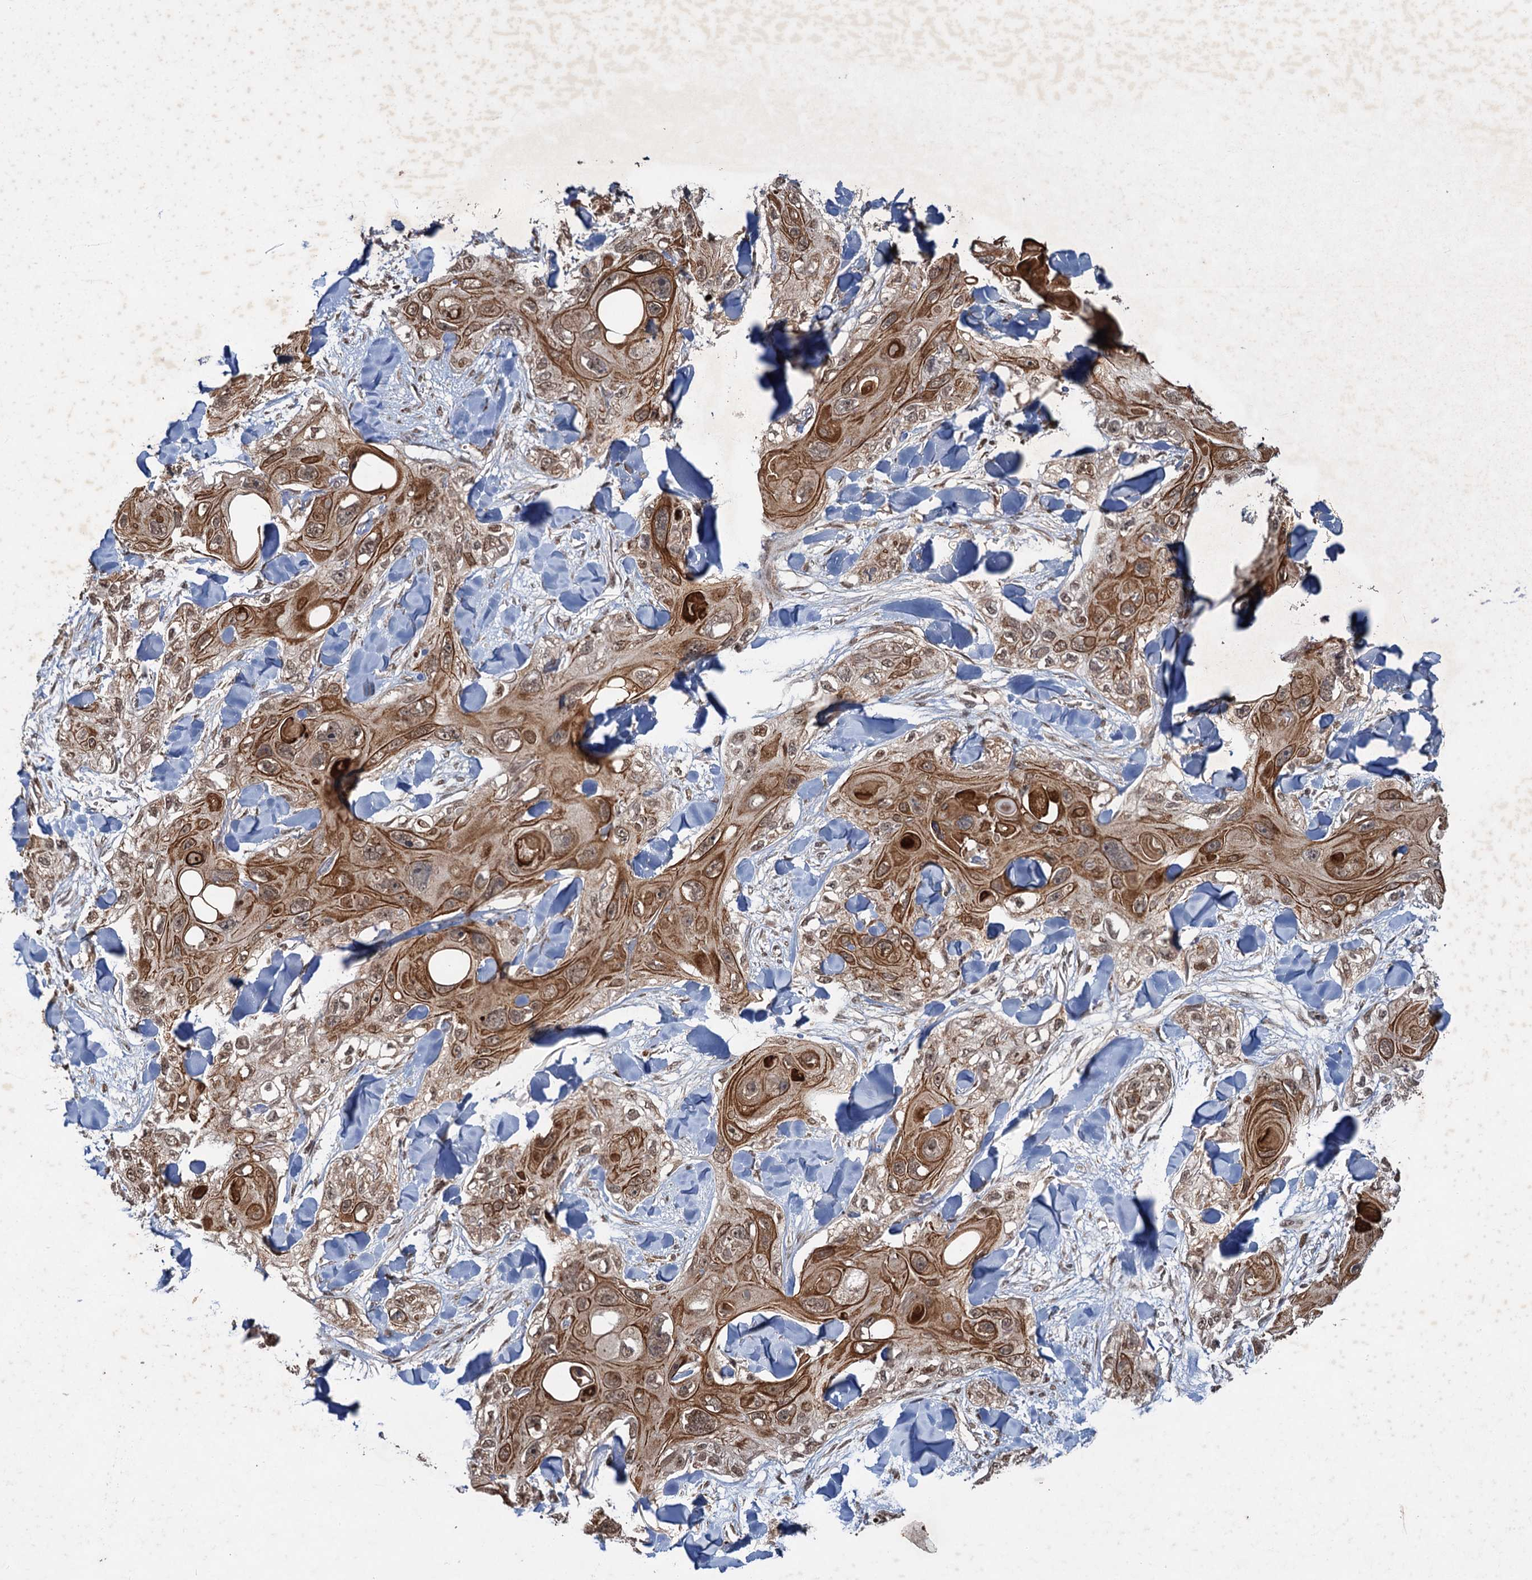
{"staining": {"intensity": "moderate", "quantity": ">75%", "location": "cytoplasmic/membranous,nuclear"}, "tissue": "skin cancer", "cell_type": "Tumor cells", "image_type": "cancer", "snomed": [{"axis": "morphology", "description": "Normal tissue, NOS"}, {"axis": "morphology", "description": "Squamous cell carcinoma, NOS"}, {"axis": "topography", "description": "Skin"}], "caption": "IHC (DAB) staining of skin squamous cell carcinoma demonstrates moderate cytoplasmic/membranous and nuclear protein staining in about >75% of tumor cells.", "gene": "REP15", "patient": {"sex": "male", "age": 72}}